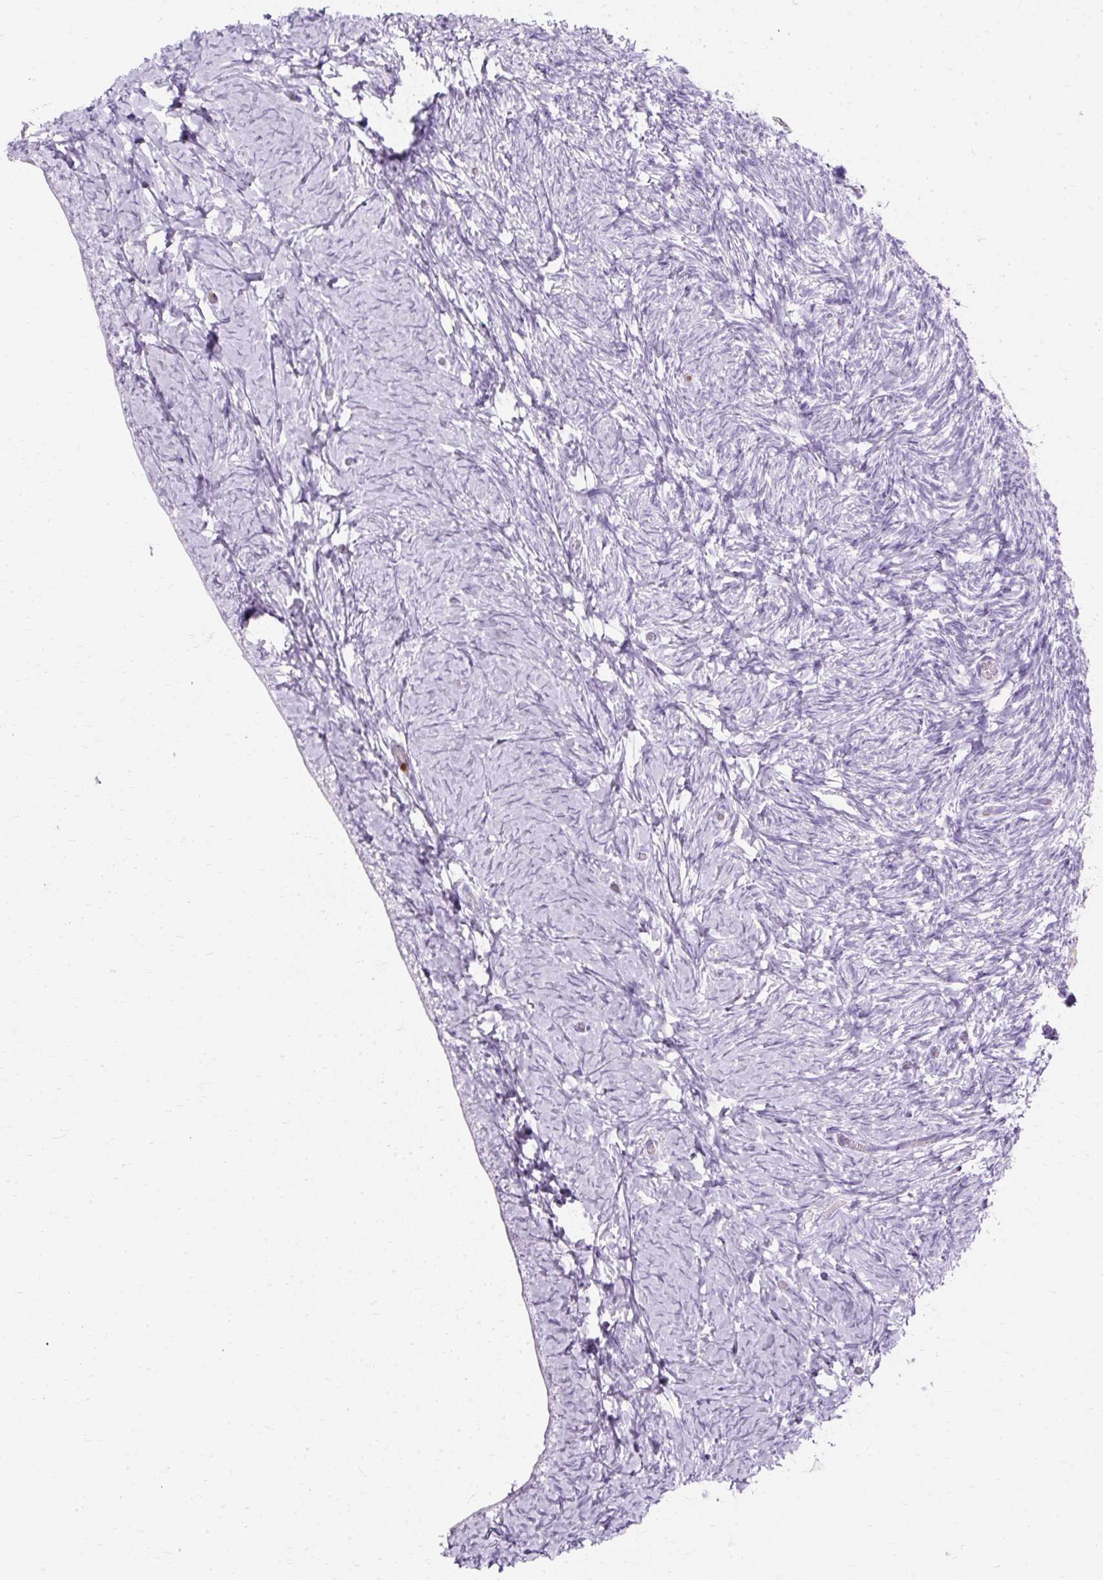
{"staining": {"intensity": "negative", "quantity": "none", "location": "none"}, "tissue": "ovary", "cell_type": "Follicle cells", "image_type": "normal", "snomed": [{"axis": "morphology", "description": "Normal tissue, NOS"}, {"axis": "topography", "description": "Ovary"}], "caption": "Immunohistochemistry (IHC) histopathology image of unremarkable human ovary stained for a protein (brown), which demonstrates no positivity in follicle cells.", "gene": "DEFA1B", "patient": {"sex": "female", "age": 39}}